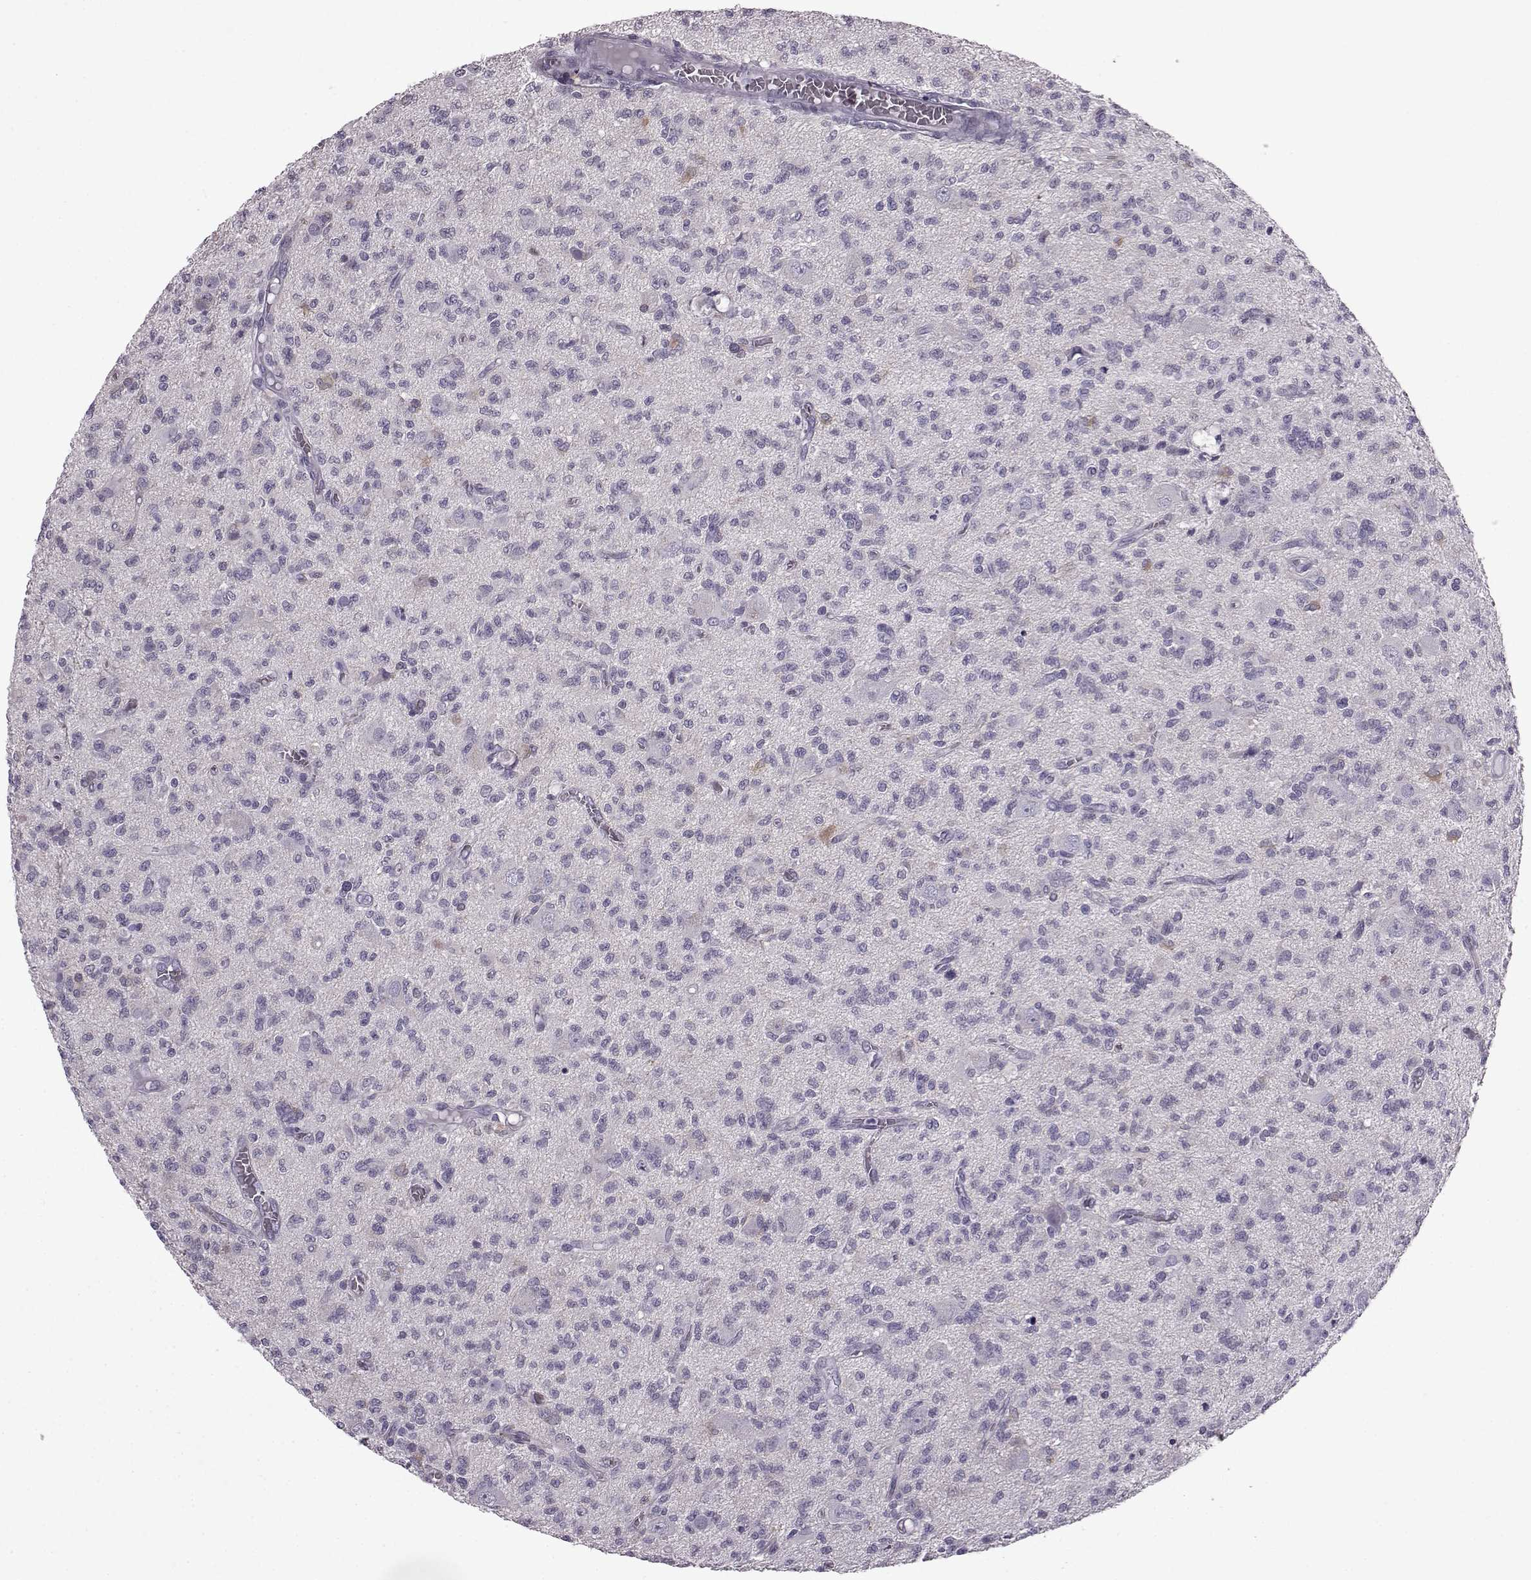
{"staining": {"intensity": "negative", "quantity": "none", "location": "none"}, "tissue": "glioma", "cell_type": "Tumor cells", "image_type": "cancer", "snomed": [{"axis": "morphology", "description": "Glioma, malignant, Low grade"}, {"axis": "topography", "description": "Brain"}], "caption": "Tumor cells show no significant protein staining in malignant glioma (low-grade).", "gene": "SLC28A2", "patient": {"sex": "male", "age": 64}}